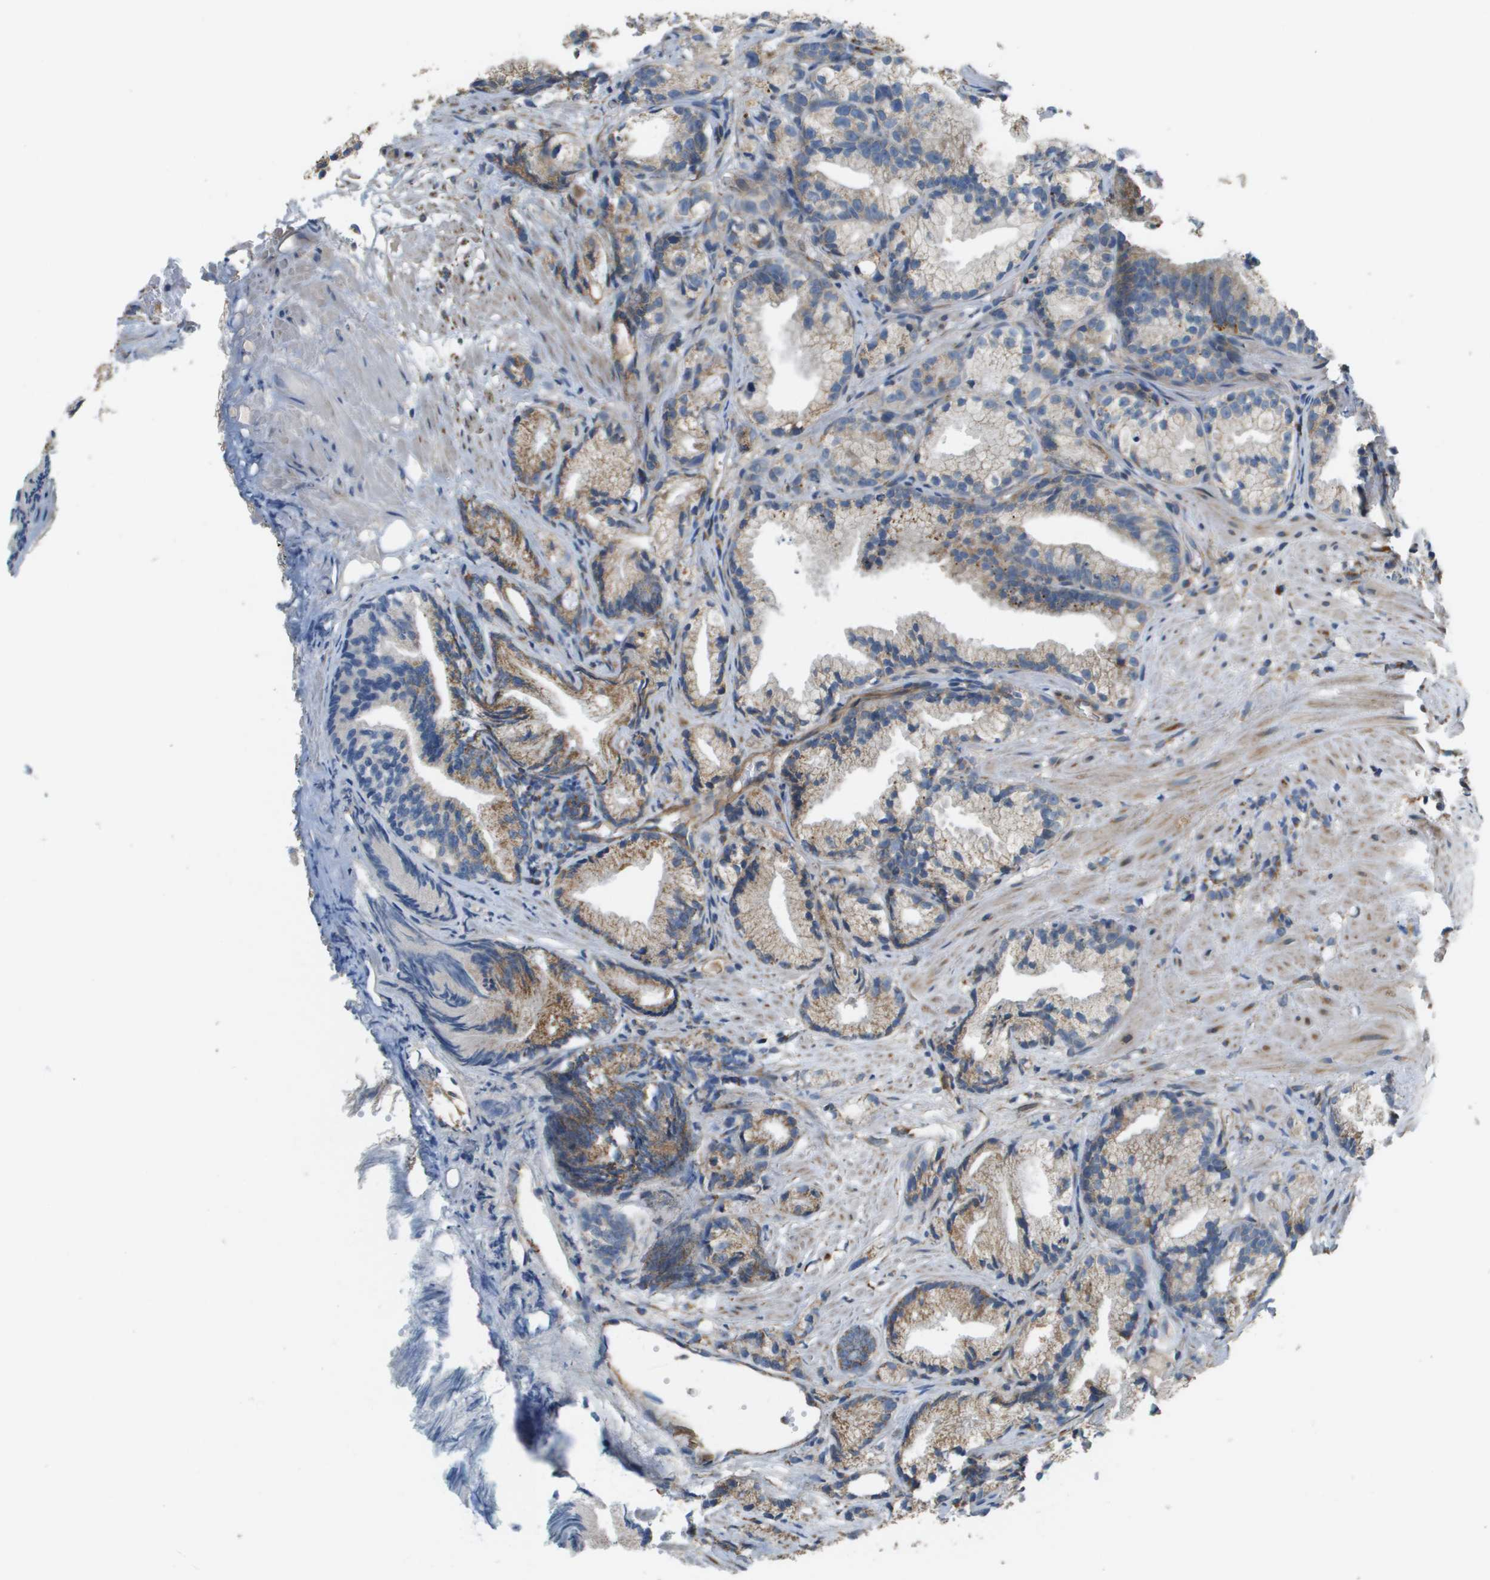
{"staining": {"intensity": "moderate", "quantity": ">75%", "location": "cytoplasmic/membranous"}, "tissue": "prostate cancer", "cell_type": "Tumor cells", "image_type": "cancer", "snomed": [{"axis": "morphology", "description": "Adenocarcinoma, Low grade"}, {"axis": "topography", "description": "Prostate"}], "caption": "An IHC micrograph of tumor tissue is shown. Protein staining in brown highlights moderate cytoplasmic/membranous positivity in adenocarcinoma (low-grade) (prostate) within tumor cells.", "gene": "NRK", "patient": {"sex": "male", "age": 89}}